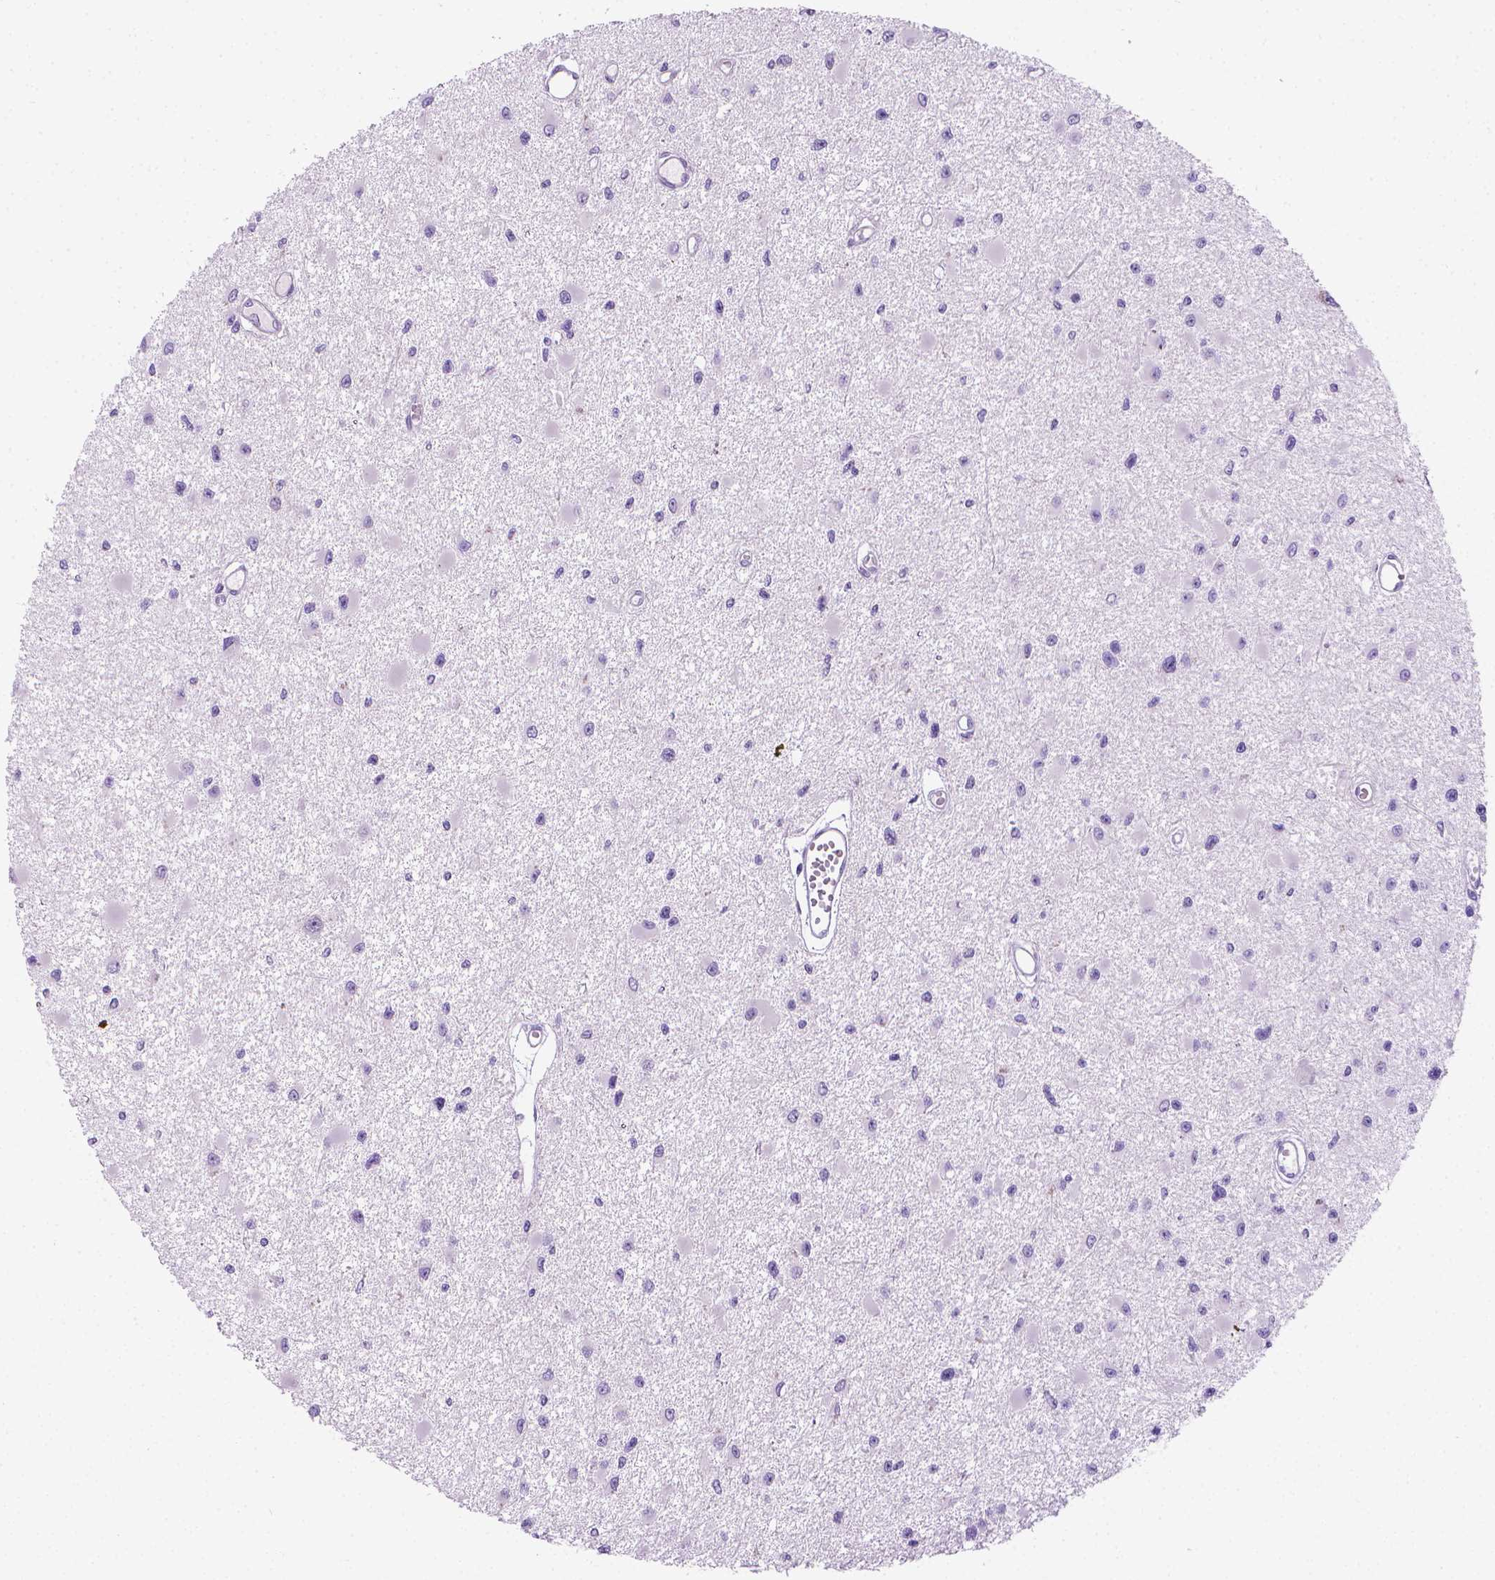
{"staining": {"intensity": "negative", "quantity": "none", "location": "none"}, "tissue": "glioma", "cell_type": "Tumor cells", "image_type": "cancer", "snomed": [{"axis": "morphology", "description": "Glioma, malignant, High grade"}, {"axis": "topography", "description": "Brain"}], "caption": "High power microscopy histopathology image of an IHC image of glioma, revealing no significant expression in tumor cells.", "gene": "FASN", "patient": {"sex": "male", "age": 54}}